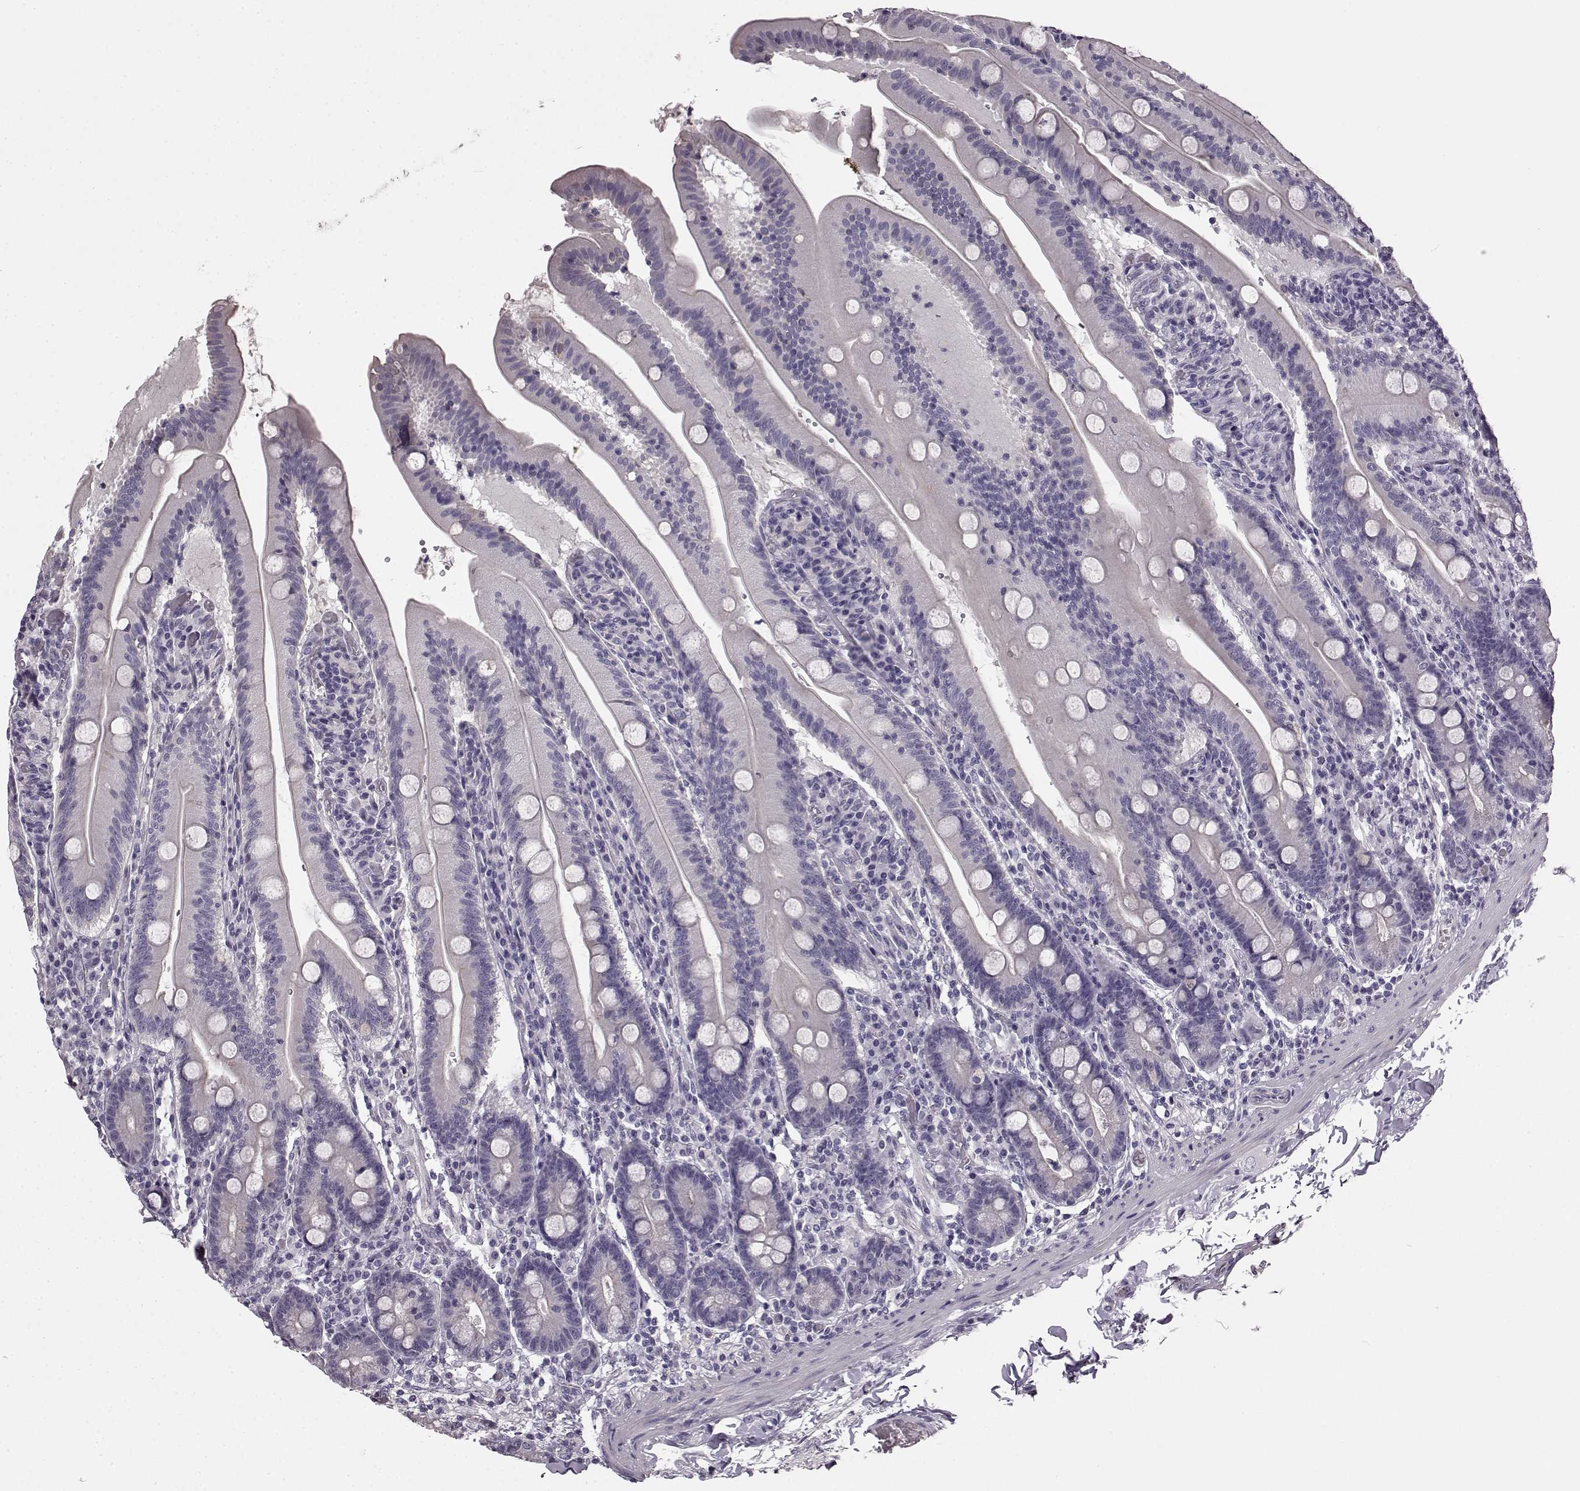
{"staining": {"intensity": "negative", "quantity": "none", "location": "none"}, "tissue": "small intestine", "cell_type": "Glandular cells", "image_type": "normal", "snomed": [{"axis": "morphology", "description": "Normal tissue, NOS"}, {"axis": "topography", "description": "Small intestine"}], "caption": "Human small intestine stained for a protein using immunohistochemistry exhibits no staining in glandular cells.", "gene": "KRT81", "patient": {"sex": "male", "age": 37}}